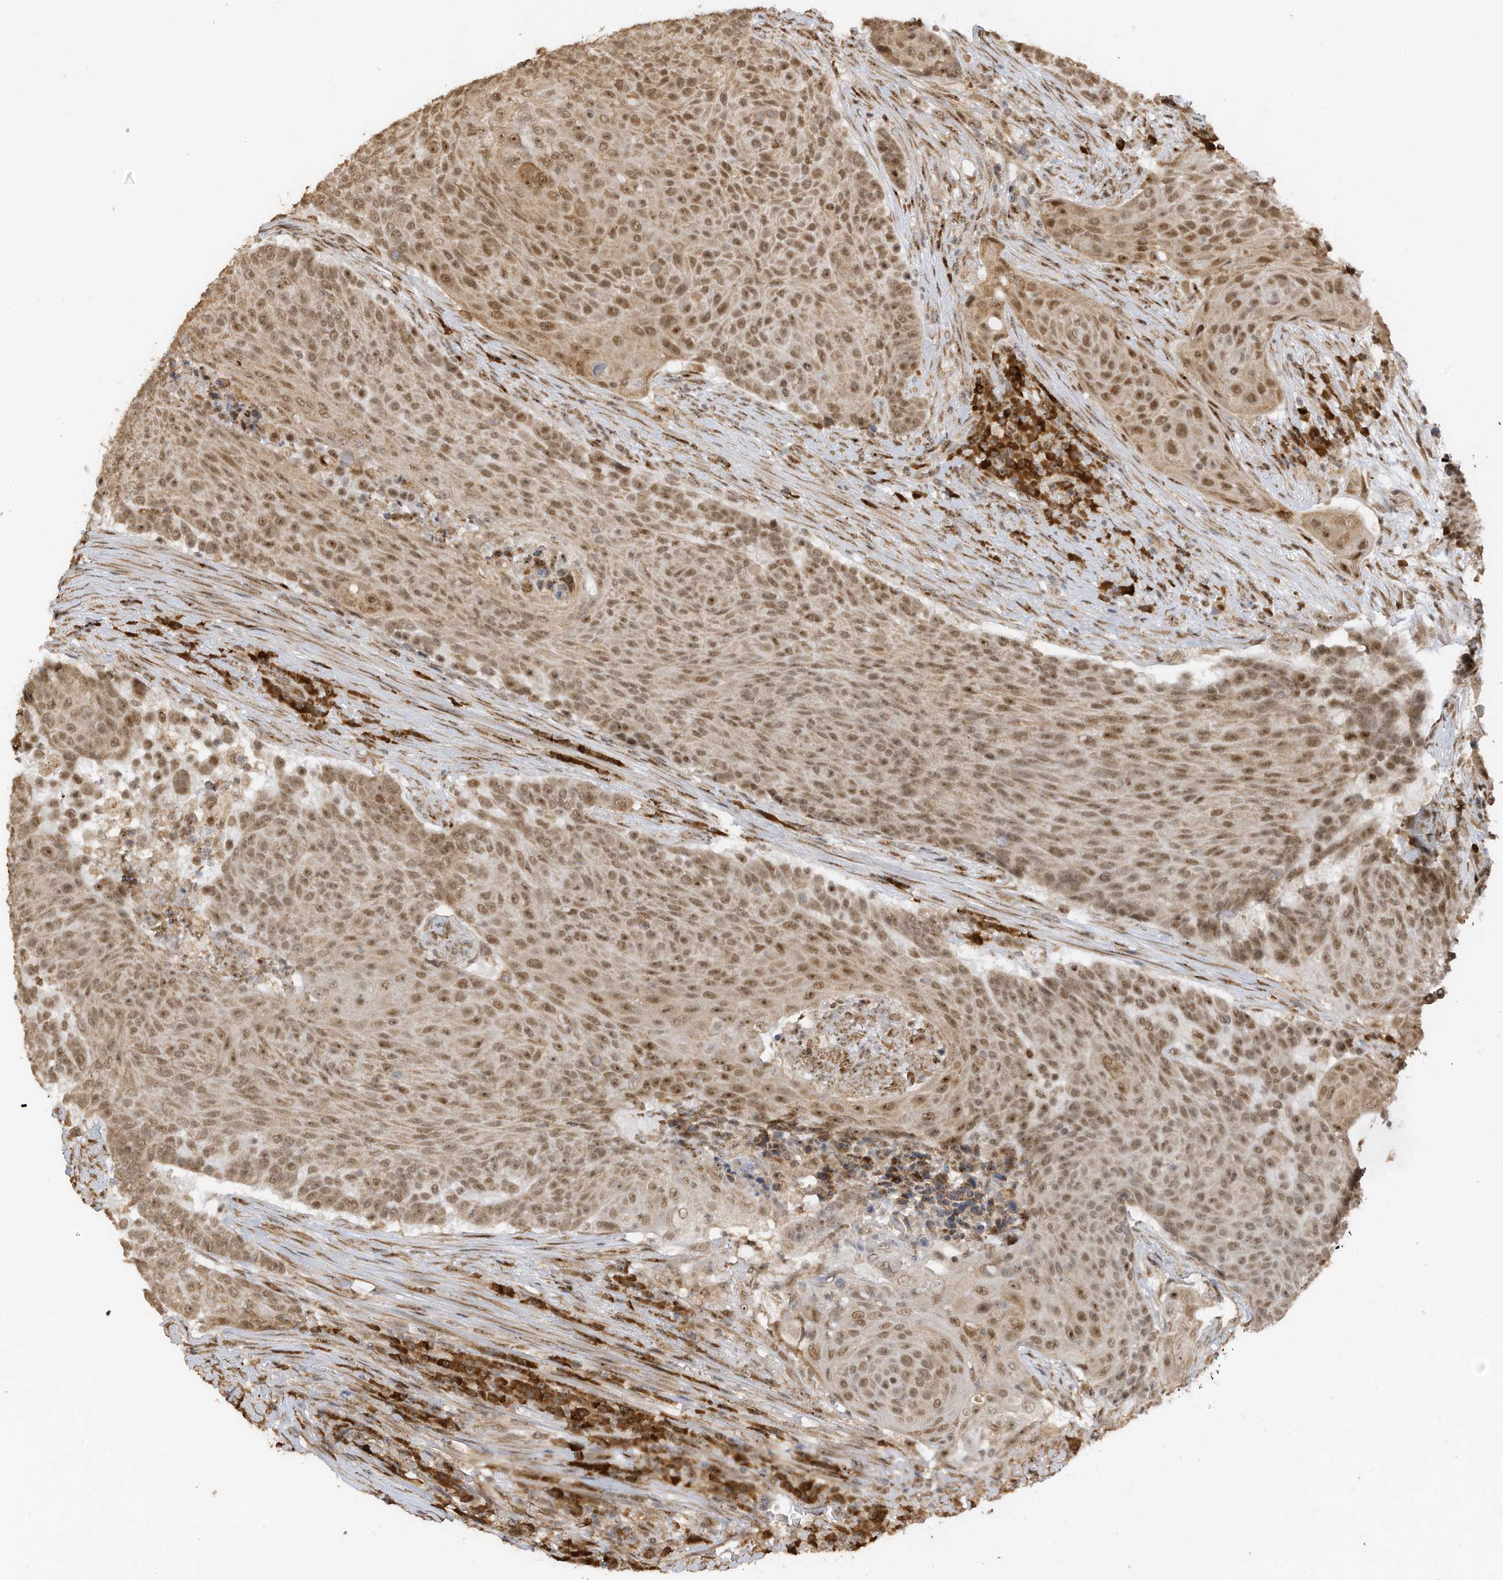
{"staining": {"intensity": "moderate", "quantity": ">75%", "location": "nuclear"}, "tissue": "urothelial cancer", "cell_type": "Tumor cells", "image_type": "cancer", "snomed": [{"axis": "morphology", "description": "Urothelial carcinoma, High grade"}, {"axis": "topography", "description": "Urinary bladder"}], "caption": "This histopathology image reveals immunohistochemistry staining of high-grade urothelial carcinoma, with medium moderate nuclear positivity in approximately >75% of tumor cells.", "gene": "ERLEC1", "patient": {"sex": "female", "age": 63}}